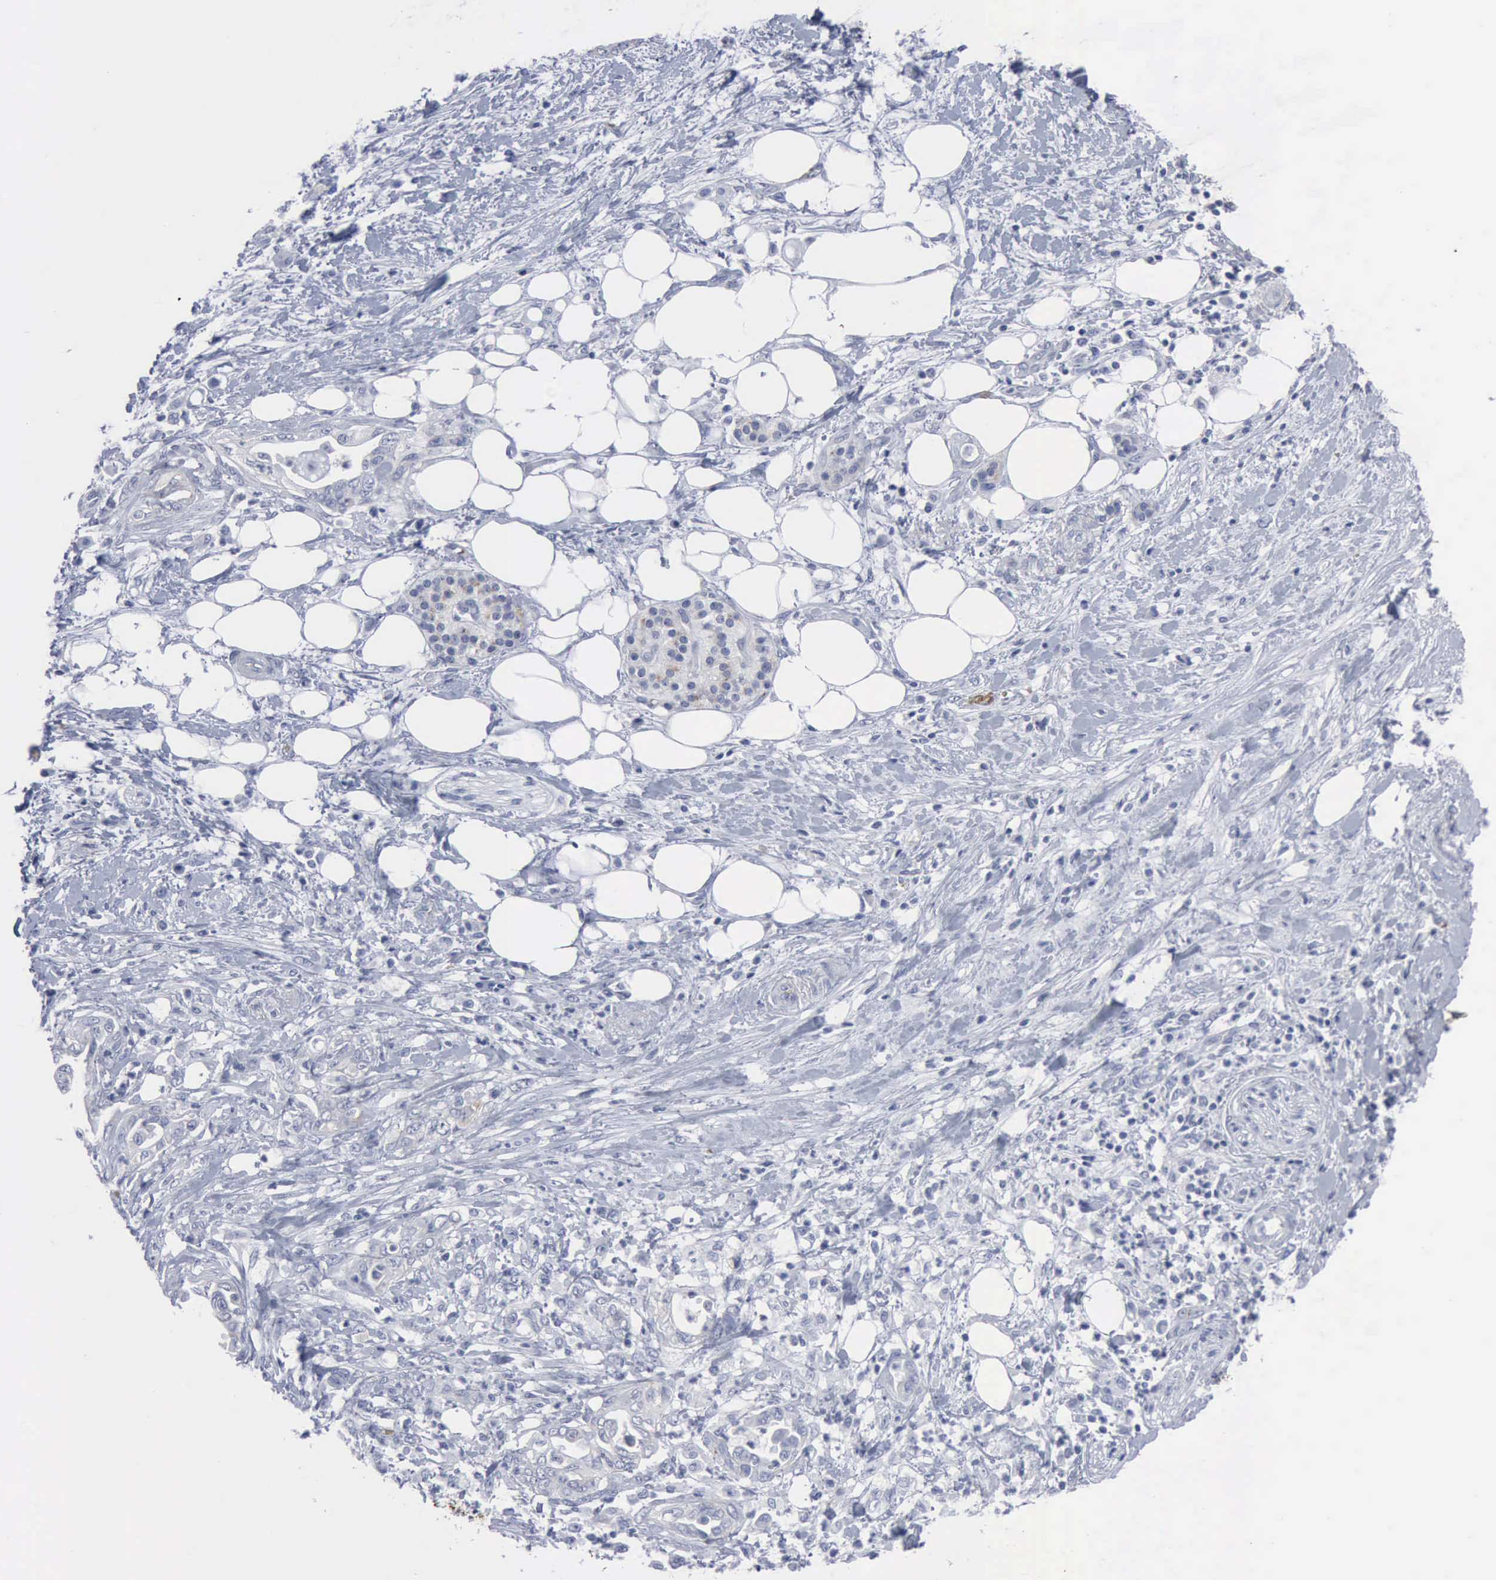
{"staining": {"intensity": "negative", "quantity": "none", "location": "none"}, "tissue": "pancreatic cancer", "cell_type": "Tumor cells", "image_type": "cancer", "snomed": [{"axis": "morphology", "description": "Adenocarcinoma, NOS"}, {"axis": "topography", "description": "Pancreas"}], "caption": "There is no significant expression in tumor cells of pancreatic adenocarcinoma.", "gene": "TGFB1", "patient": {"sex": "female", "age": 66}}